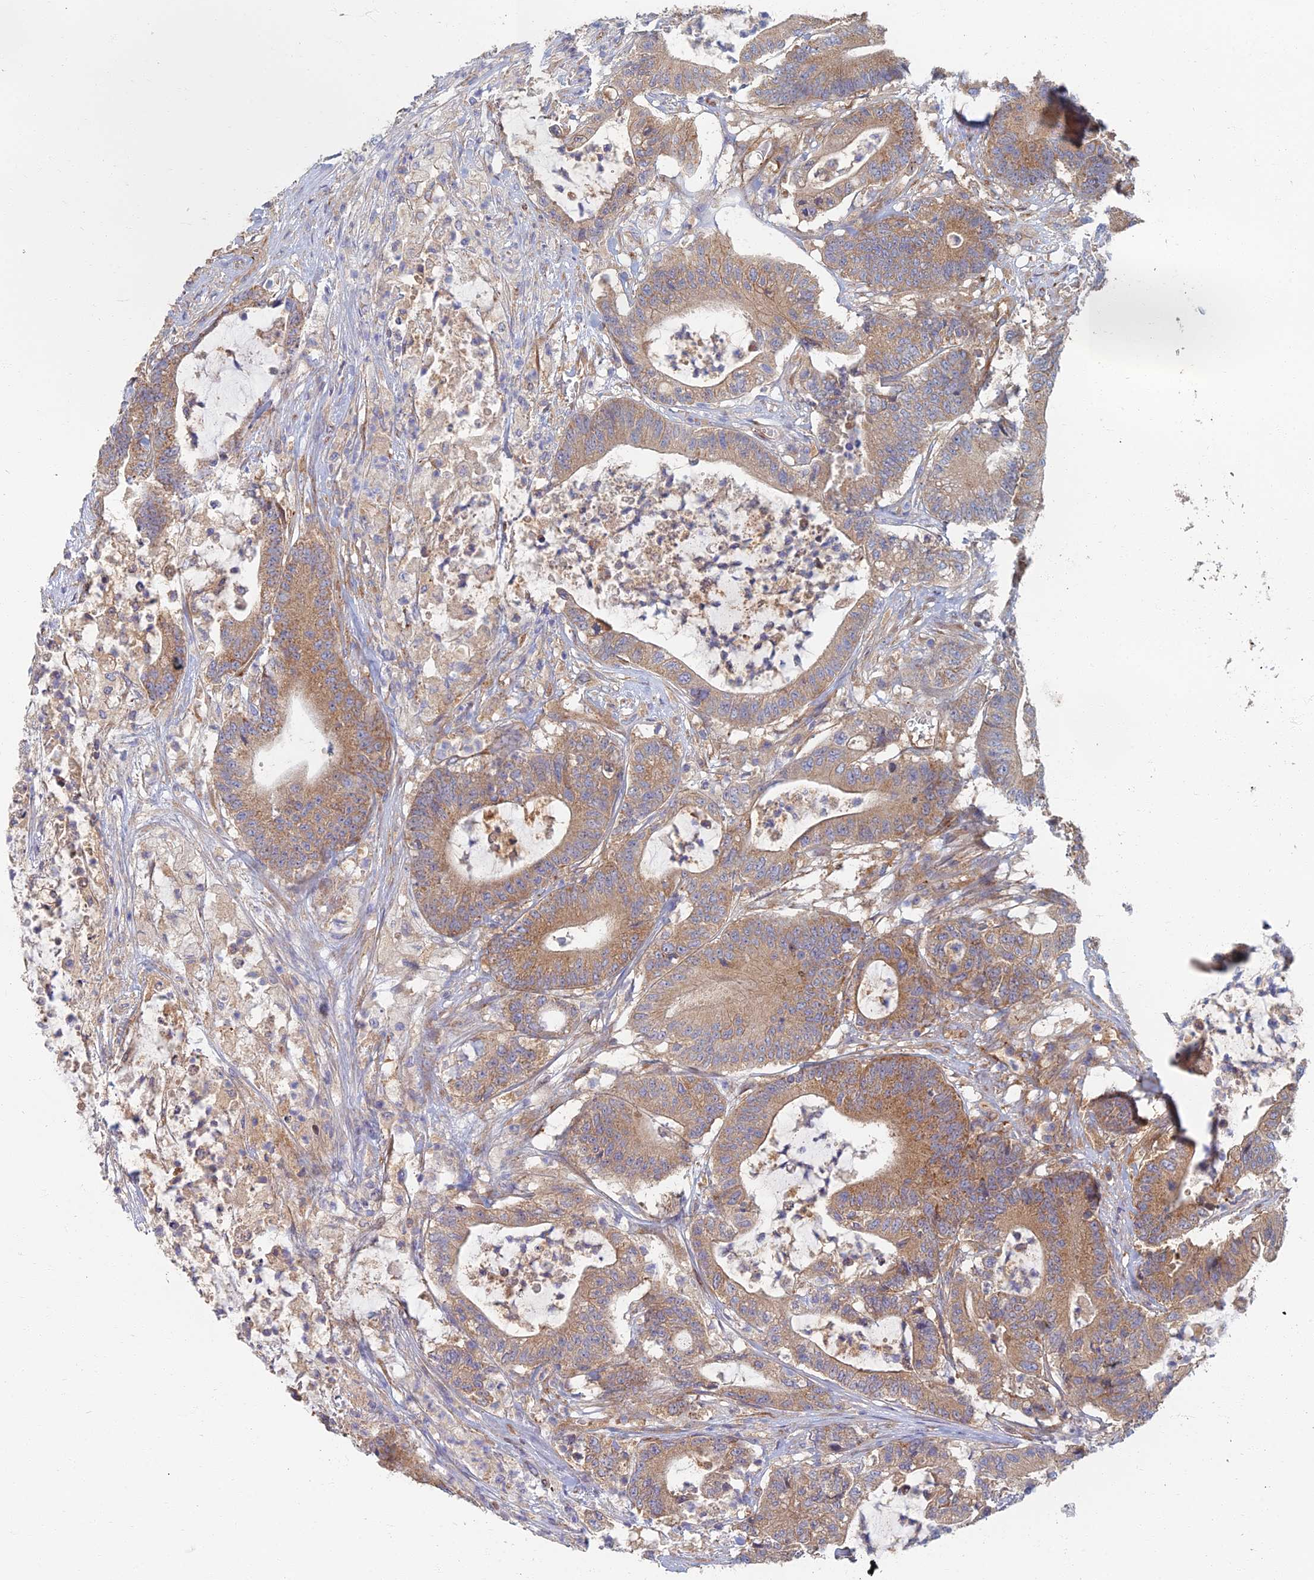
{"staining": {"intensity": "moderate", "quantity": ">75%", "location": "cytoplasmic/membranous"}, "tissue": "colorectal cancer", "cell_type": "Tumor cells", "image_type": "cancer", "snomed": [{"axis": "morphology", "description": "Adenocarcinoma, NOS"}, {"axis": "topography", "description": "Colon"}], "caption": "This micrograph demonstrates immunohistochemistry staining of colorectal cancer, with medium moderate cytoplasmic/membranous expression in about >75% of tumor cells.", "gene": "RBSN", "patient": {"sex": "female", "age": 84}}